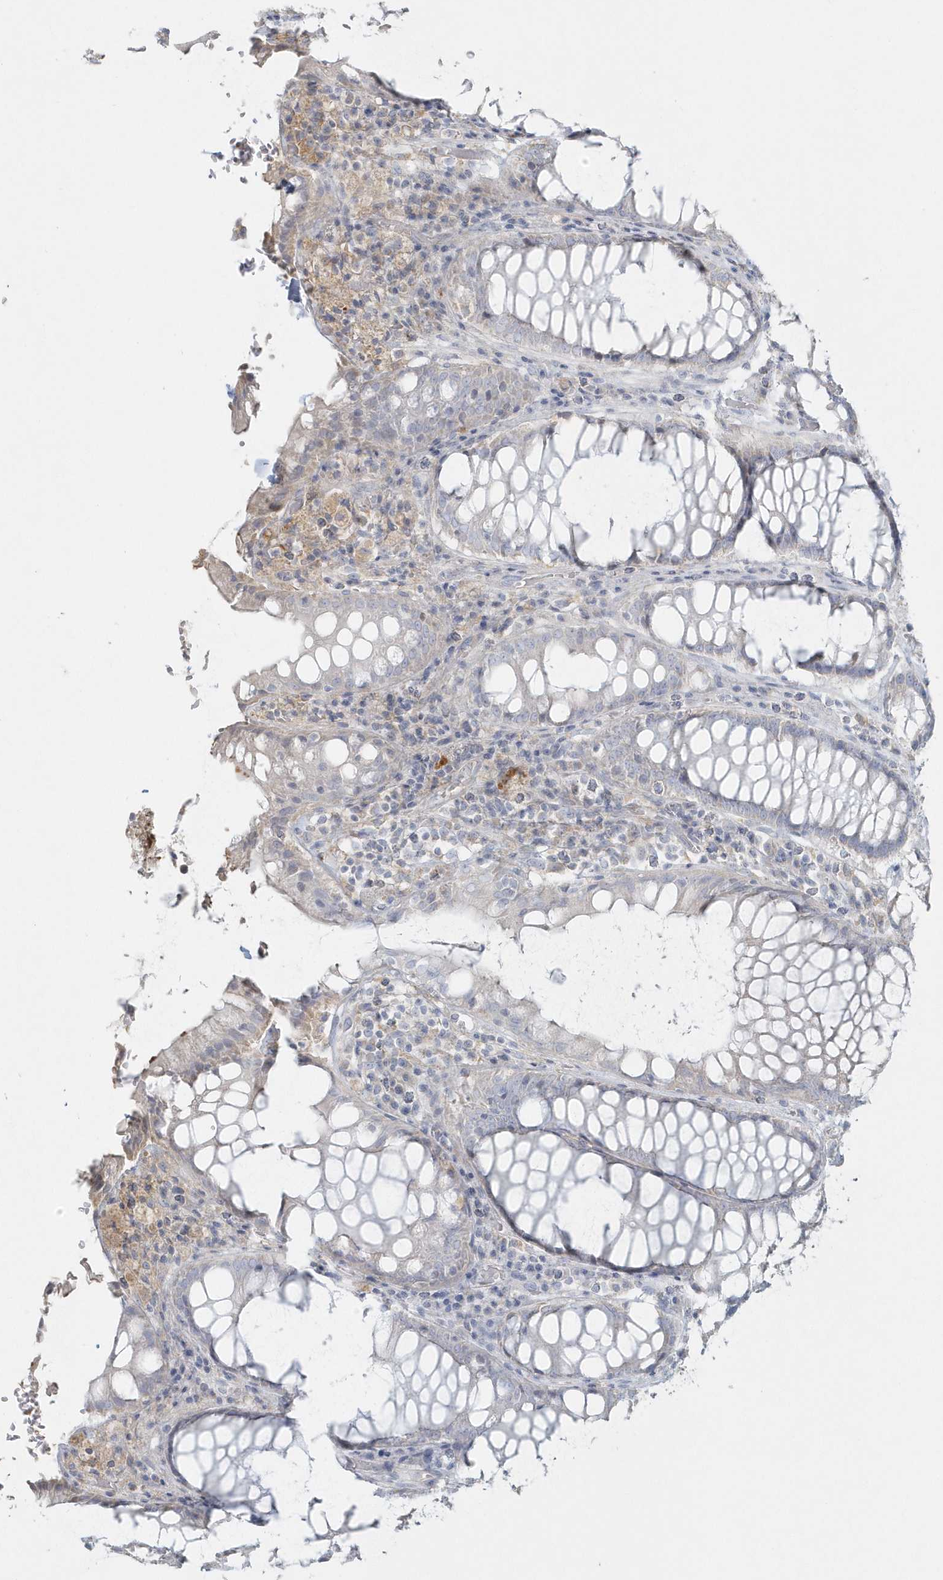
{"staining": {"intensity": "weak", "quantity": "25%-75%", "location": "cytoplasmic/membranous"}, "tissue": "rectum", "cell_type": "Glandular cells", "image_type": "normal", "snomed": [{"axis": "morphology", "description": "Normal tissue, NOS"}, {"axis": "topography", "description": "Rectum"}], "caption": "Human rectum stained with a brown dye shows weak cytoplasmic/membranous positive expression in approximately 25%-75% of glandular cells.", "gene": "BLTP3A", "patient": {"sex": "male", "age": 64}}